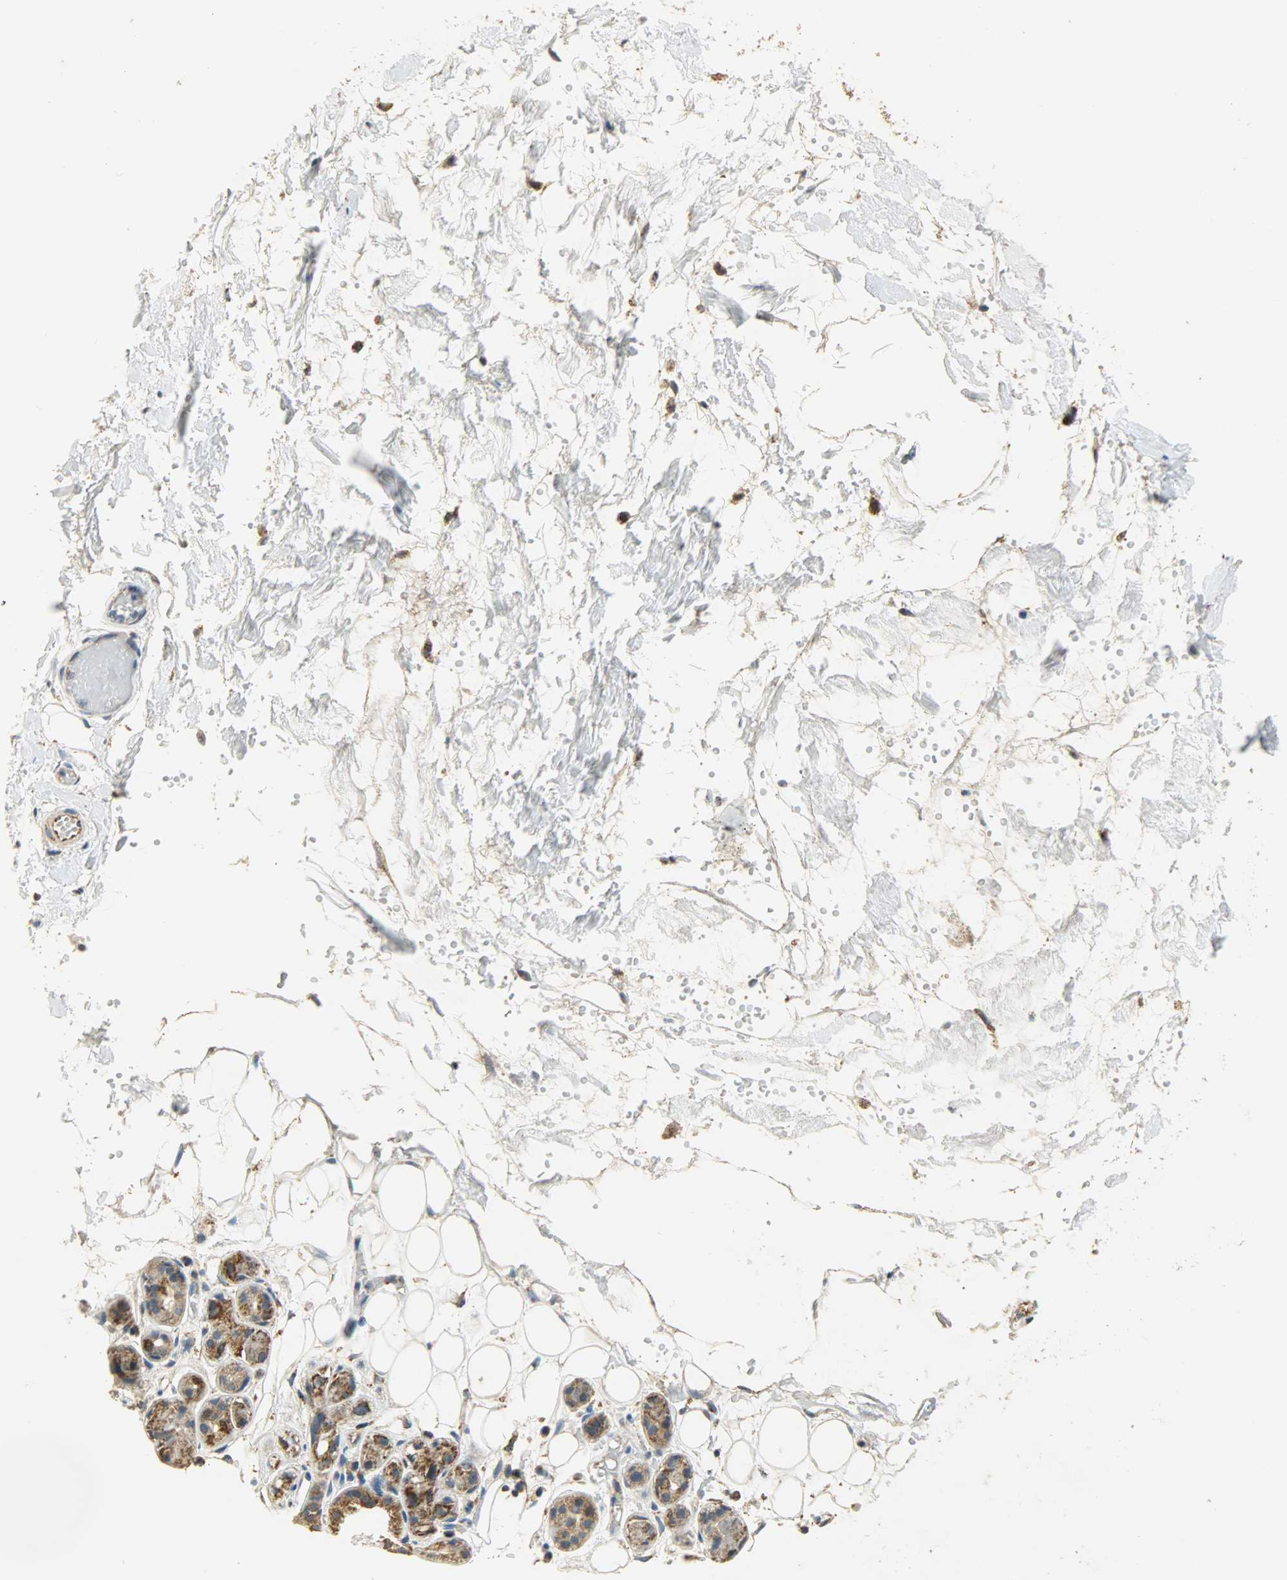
{"staining": {"intensity": "moderate", "quantity": ">75%", "location": "cytoplasmic/membranous"}, "tissue": "salivary gland", "cell_type": "Glandular cells", "image_type": "normal", "snomed": [{"axis": "morphology", "description": "Normal tissue, NOS"}, {"axis": "topography", "description": "Salivary gland"}], "caption": "DAB immunohistochemical staining of benign salivary gland shows moderate cytoplasmic/membranous protein expression in approximately >75% of glandular cells.", "gene": "HDHD5", "patient": {"sex": "male", "age": 54}}